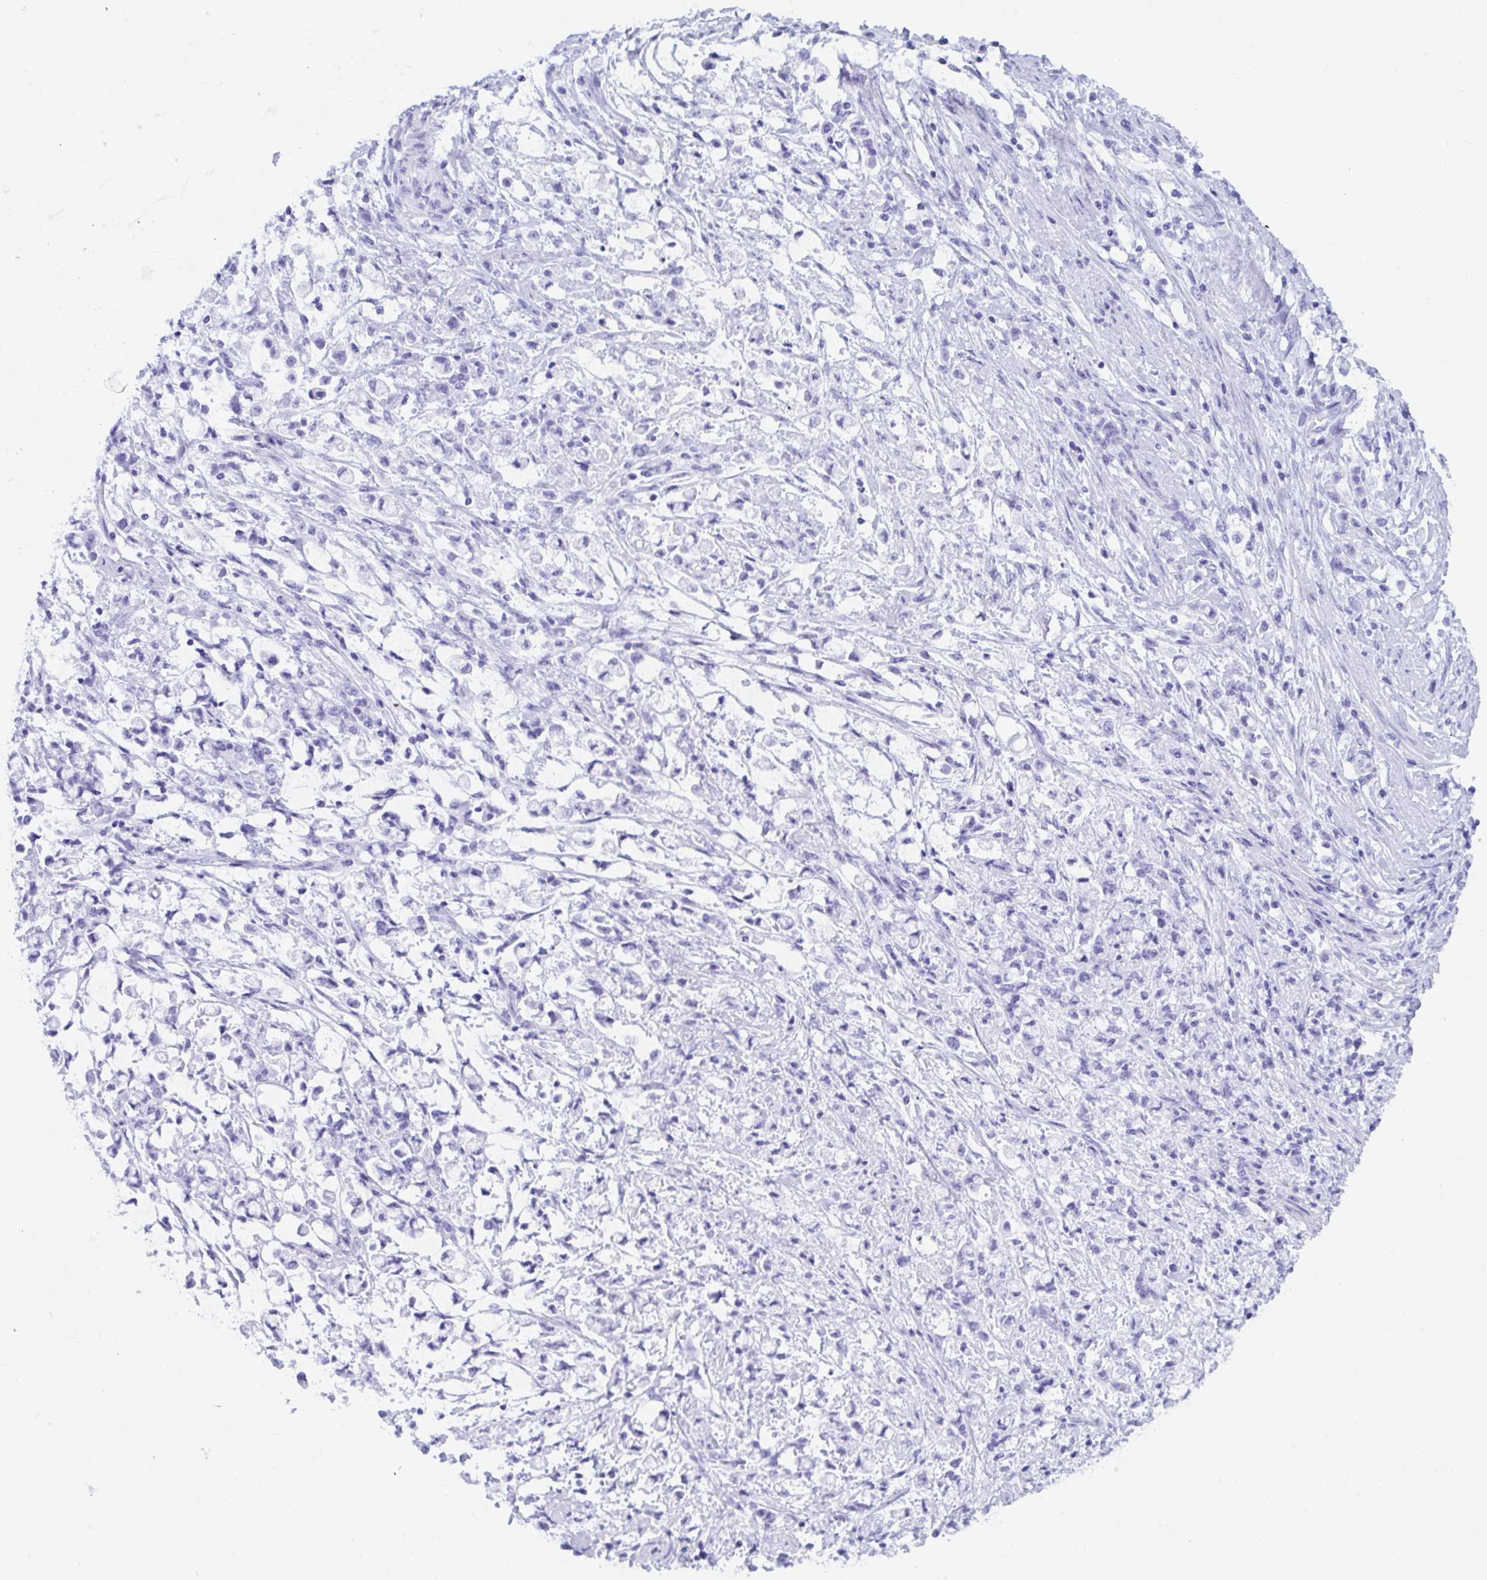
{"staining": {"intensity": "negative", "quantity": "none", "location": "none"}, "tissue": "stomach cancer", "cell_type": "Tumor cells", "image_type": "cancer", "snomed": [{"axis": "morphology", "description": "Adenocarcinoma, NOS"}, {"axis": "topography", "description": "Stomach"}], "caption": "This is a photomicrograph of immunohistochemistry (IHC) staining of stomach cancer, which shows no positivity in tumor cells.", "gene": "PC", "patient": {"sex": "female", "age": 60}}